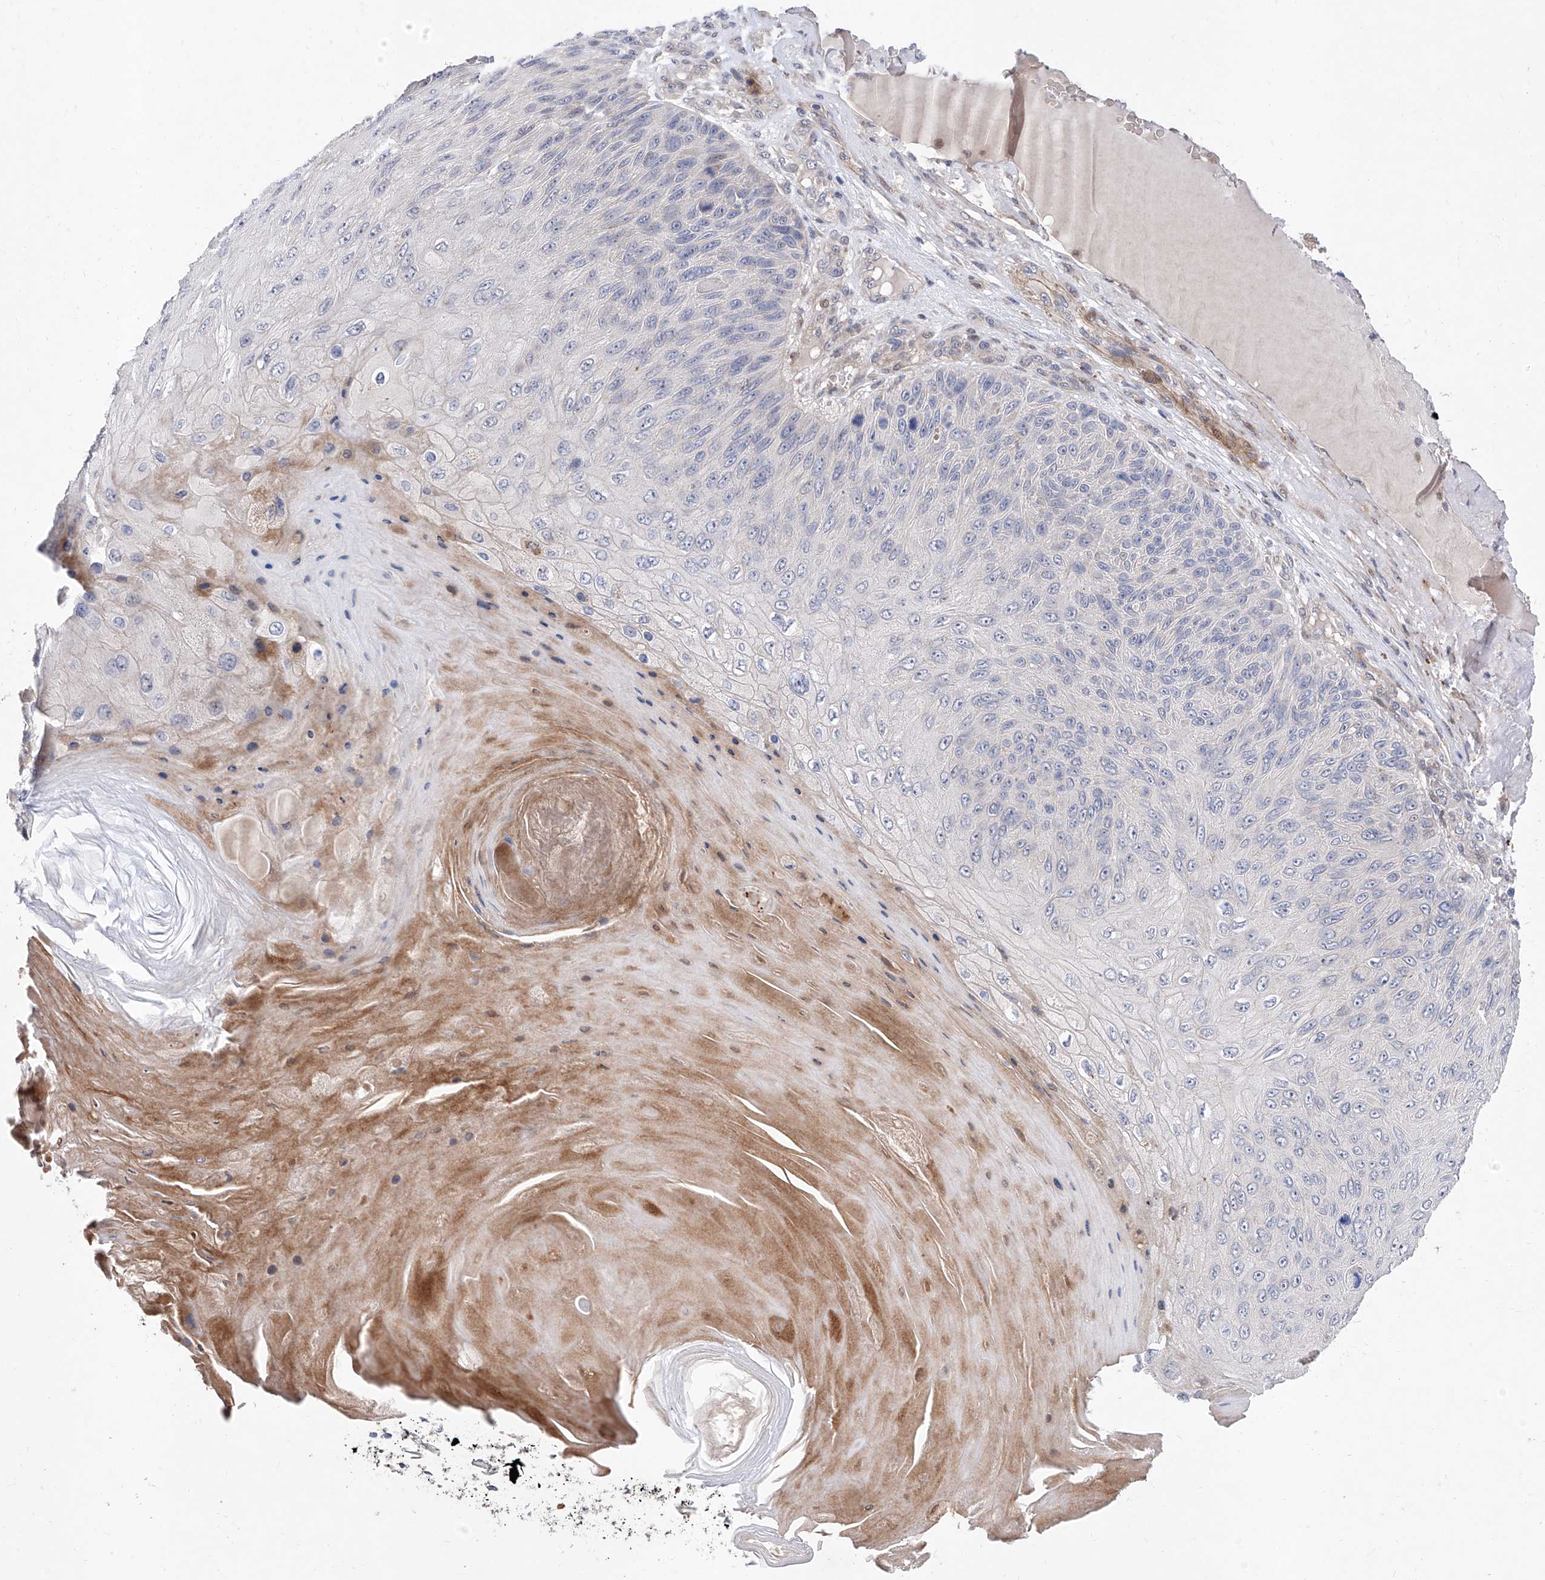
{"staining": {"intensity": "weak", "quantity": "<25%", "location": "cytoplasmic/membranous"}, "tissue": "skin cancer", "cell_type": "Tumor cells", "image_type": "cancer", "snomed": [{"axis": "morphology", "description": "Squamous cell carcinoma, NOS"}, {"axis": "topography", "description": "Skin"}], "caption": "IHC histopathology image of neoplastic tissue: skin cancer (squamous cell carcinoma) stained with DAB (3,3'-diaminobenzidine) displays no significant protein positivity in tumor cells. Nuclei are stained in blue.", "gene": "FUCA2", "patient": {"sex": "female", "age": 88}}